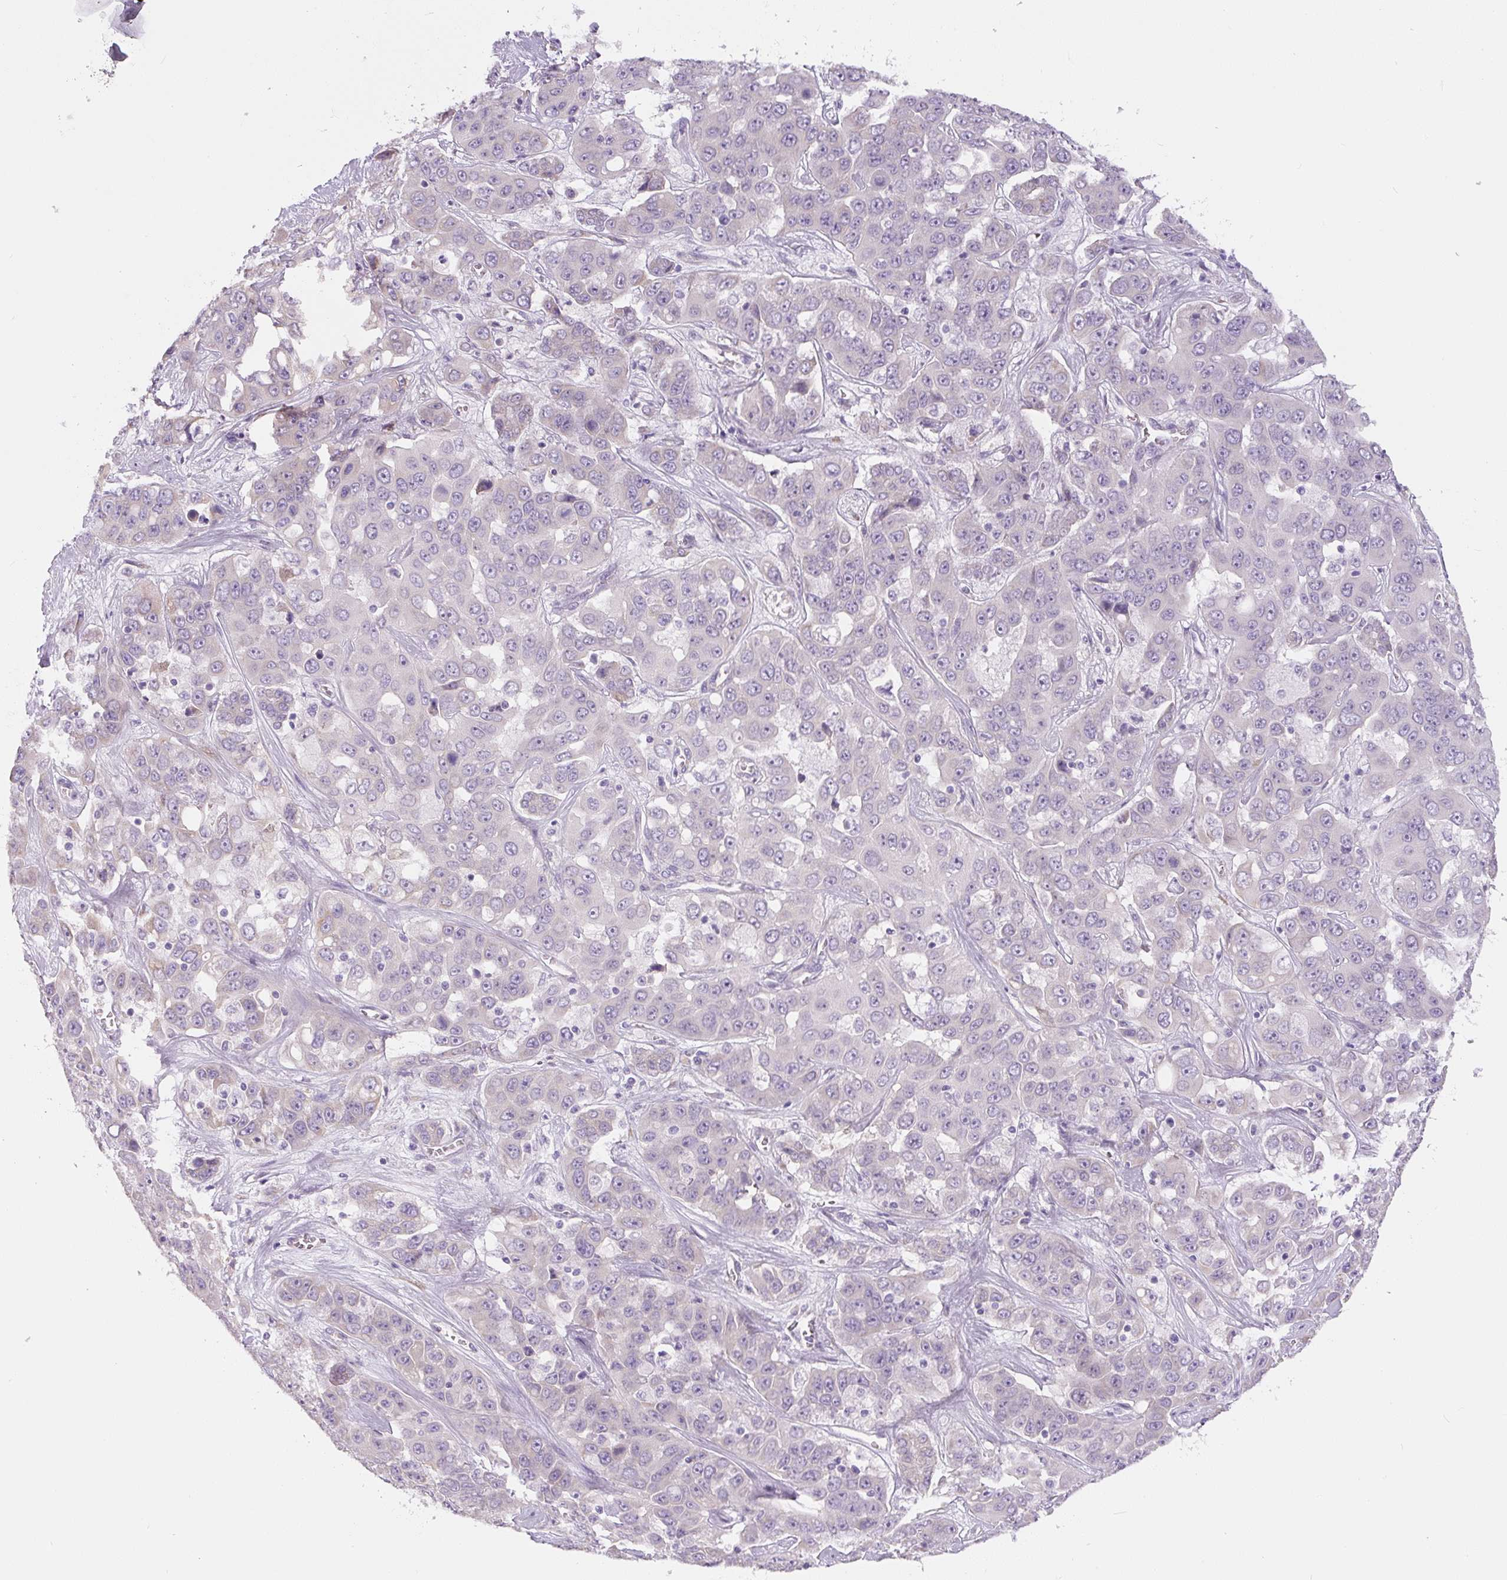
{"staining": {"intensity": "weak", "quantity": "<25%", "location": "cytoplasmic/membranous"}, "tissue": "liver cancer", "cell_type": "Tumor cells", "image_type": "cancer", "snomed": [{"axis": "morphology", "description": "Cholangiocarcinoma"}, {"axis": "topography", "description": "Liver"}], "caption": "This is a histopathology image of immunohistochemistry staining of liver cancer (cholangiocarcinoma), which shows no positivity in tumor cells.", "gene": "PWWP3B", "patient": {"sex": "female", "age": 52}}